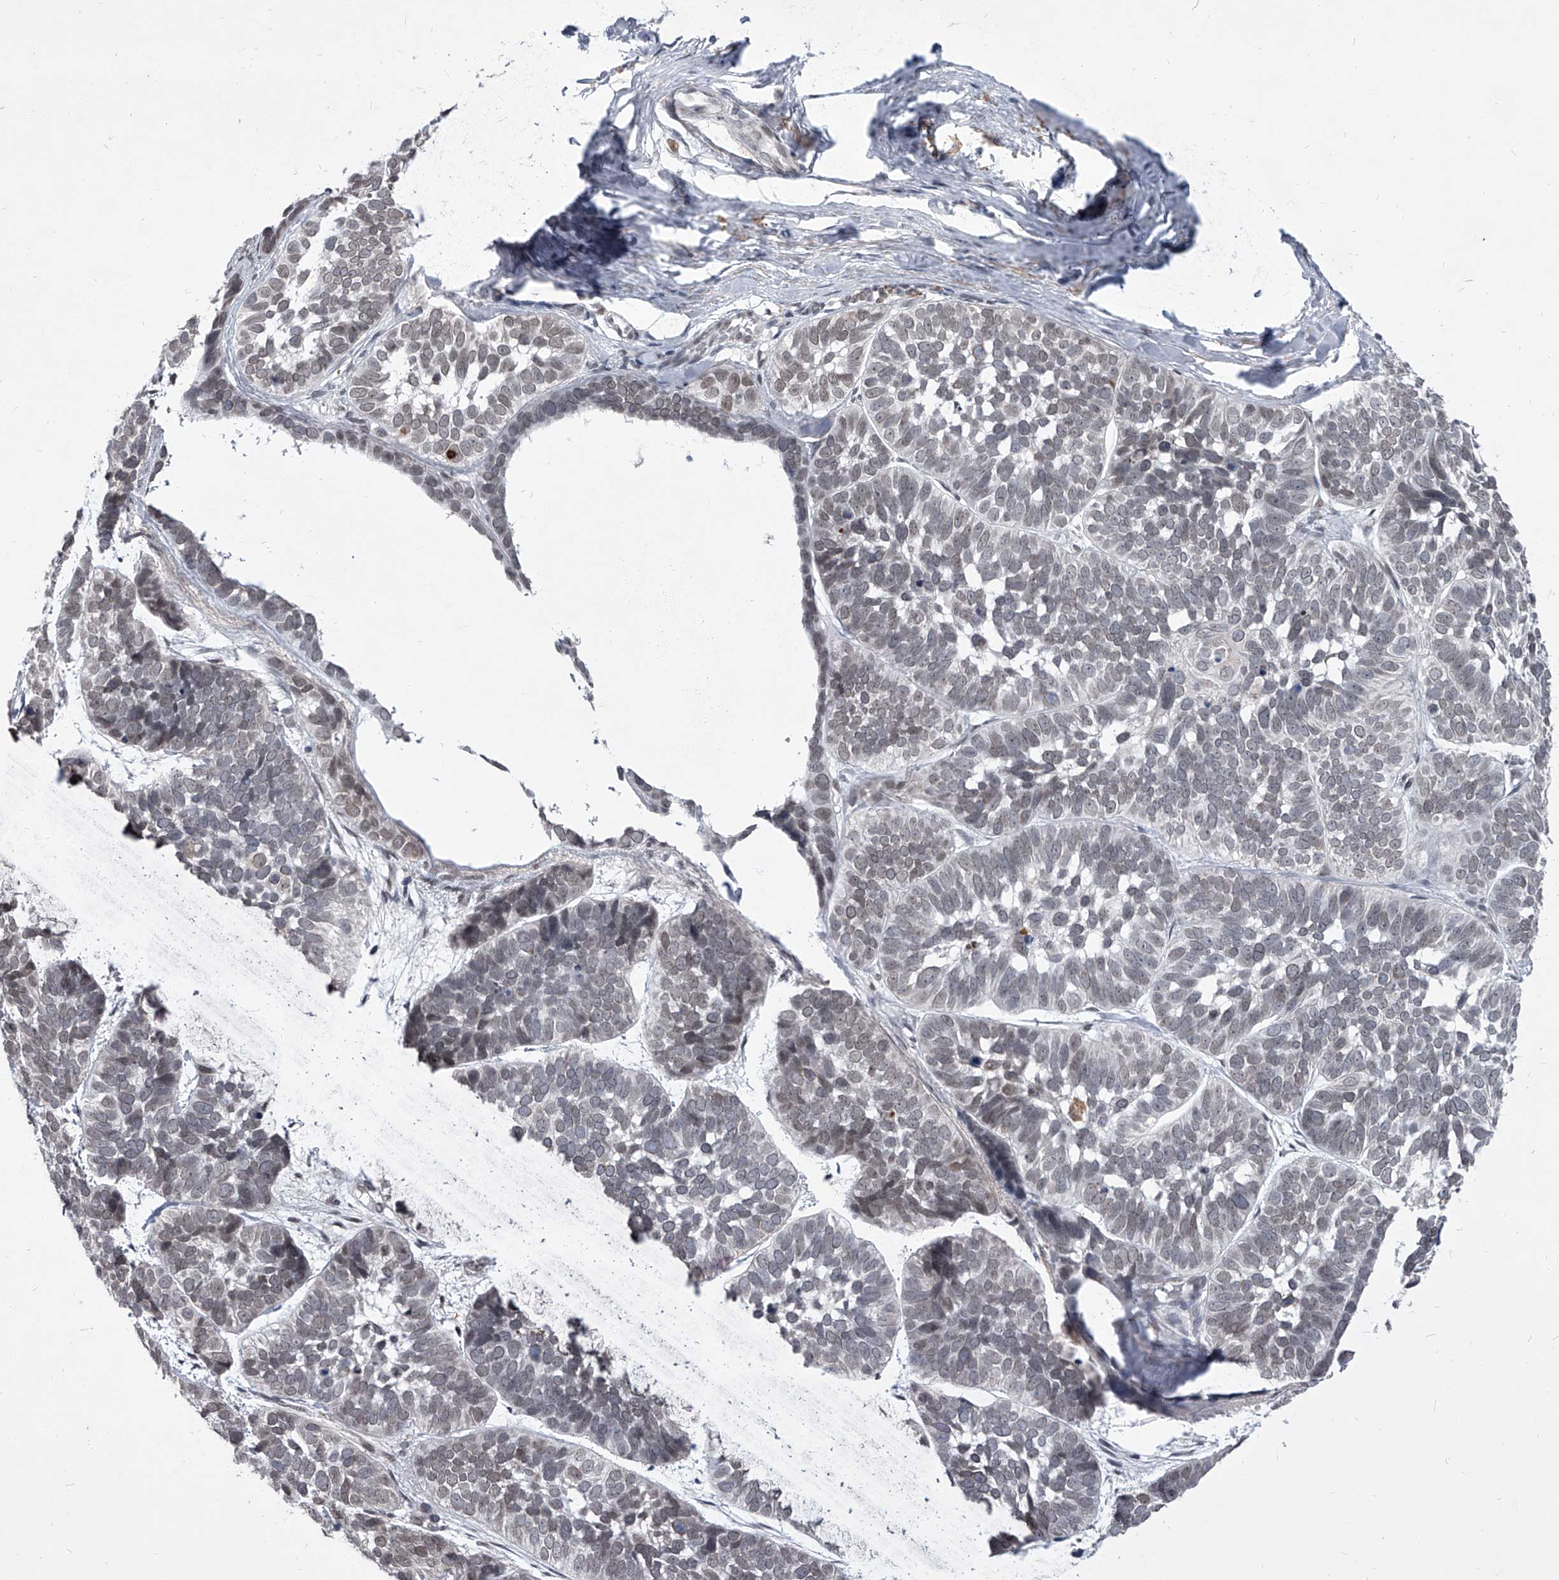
{"staining": {"intensity": "weak", "quantity": "<25%", "location": "nuclear"}, "tissue": "skin cancer", "cell_type": "Tumor cells", "image_type": "cancer", "snomed": [{"axis": "morphology", "description": "Basal cell carcinoma"}, {"axis": "topography", "description": "Skin"}], "caption": "Skin cancer (basal cell carcinoma) was stained to show a protein in brown. There is no significant expression in tumor cells. The staining is performed using DAB brown chromogen with nuclei counter-stained in using hematoxylin.", "gene": "PPIL4", "patient": {"sex": "male", "age": 62}}